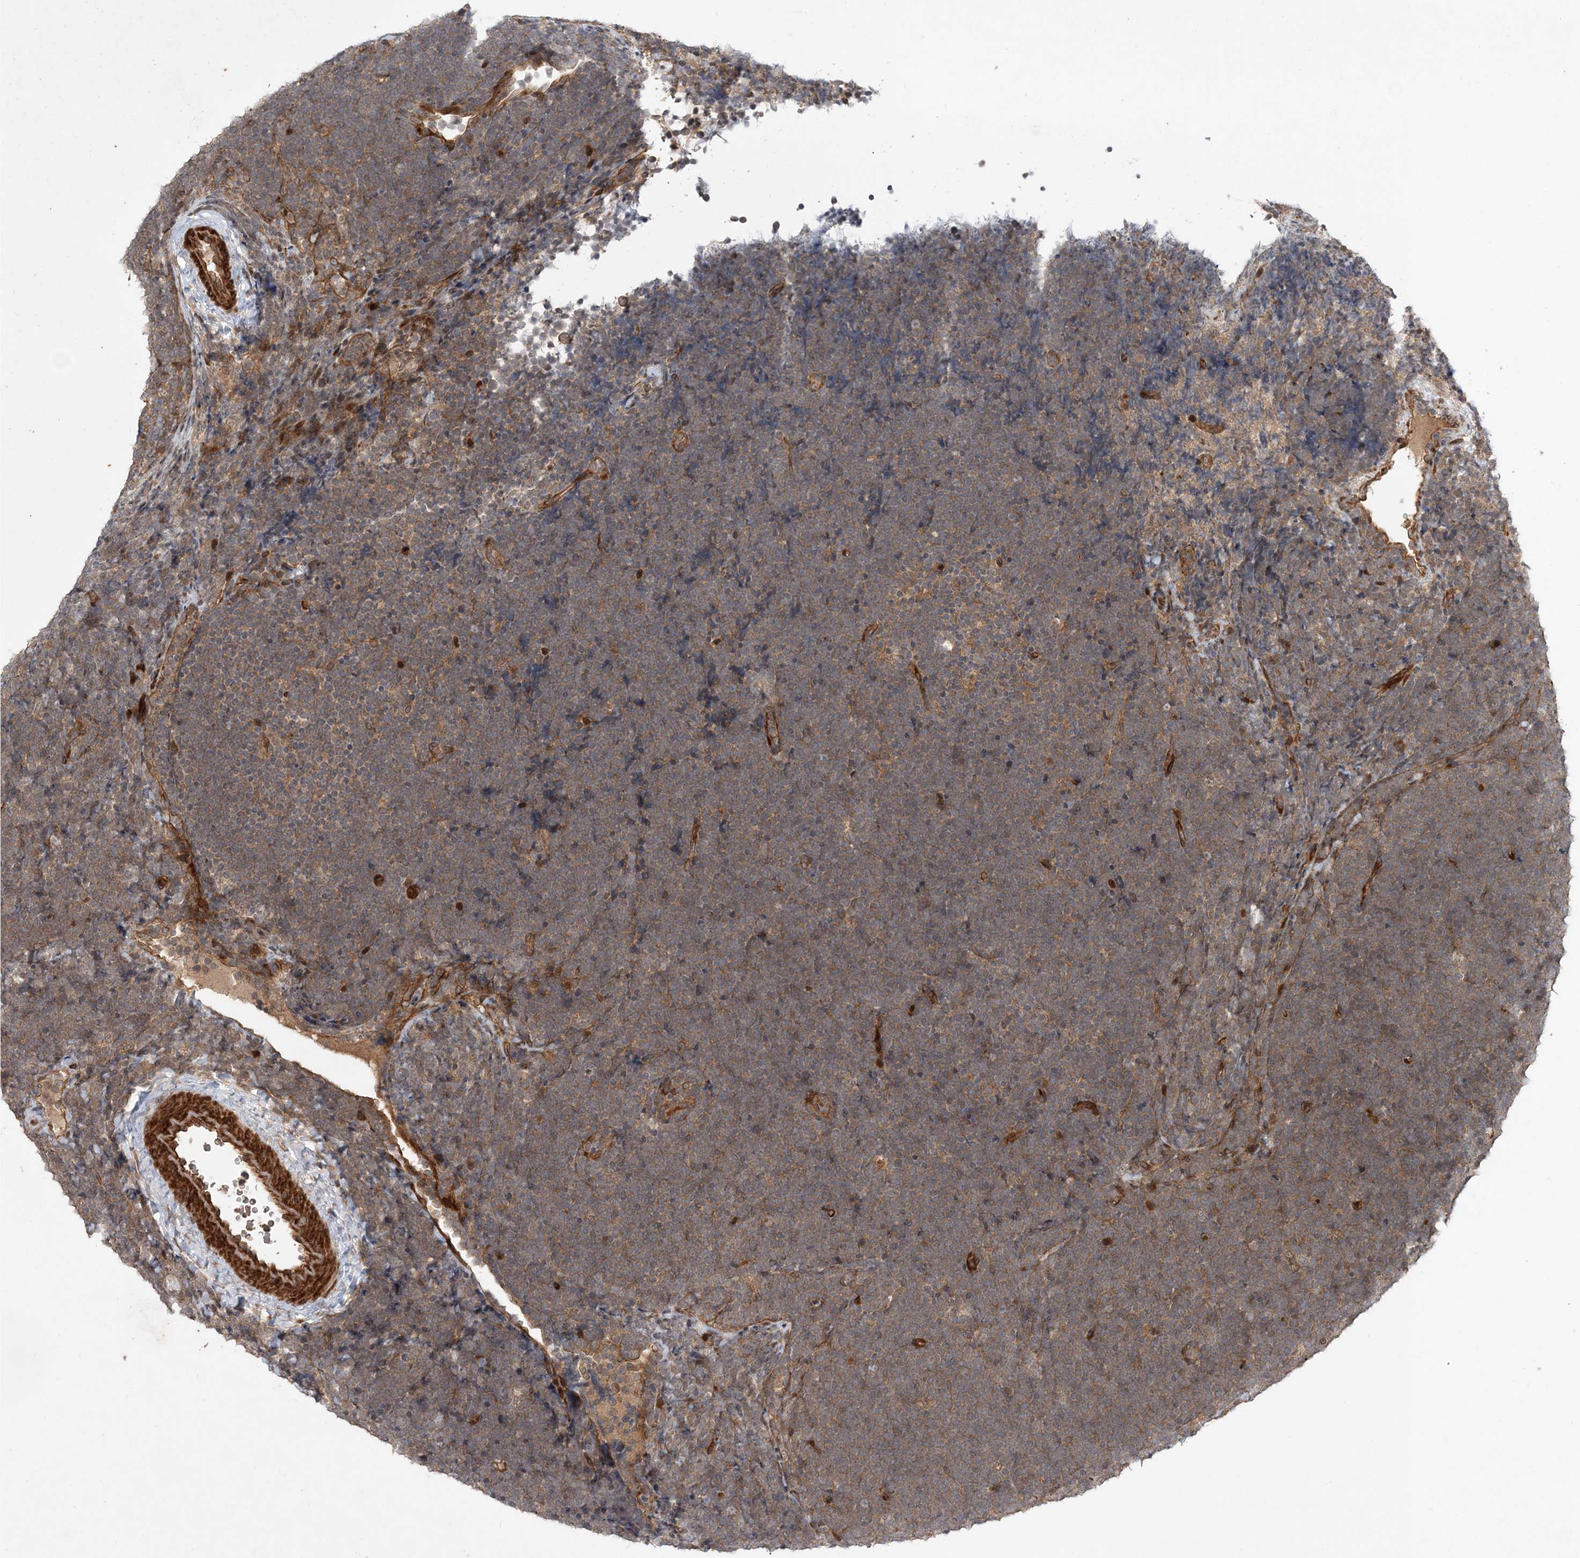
{"staining": {"intensity": "weak", "quantity": "25%-75%", "location": "cytoplasmic/membranous"}, "tissue": "lymphoma", "cell_type": "Tumor cells", "image_type": "cancer", "snomed": [{"axis": "morphology", "description": "Malignant lymphoma, non-Hodgkin's type, High grade"}, {"axis": "topography", "description": "Lymph node"}], "caption": "Protein expression by IHC reveals weak cytoplasmic/membranous positivity in approximately 25%-75% of tumor cells in high-grade malignant lymphoma, non-Hodgkin's type.", "gene": "UBTD2", "patient": {"sex": "male", "age": 13}}